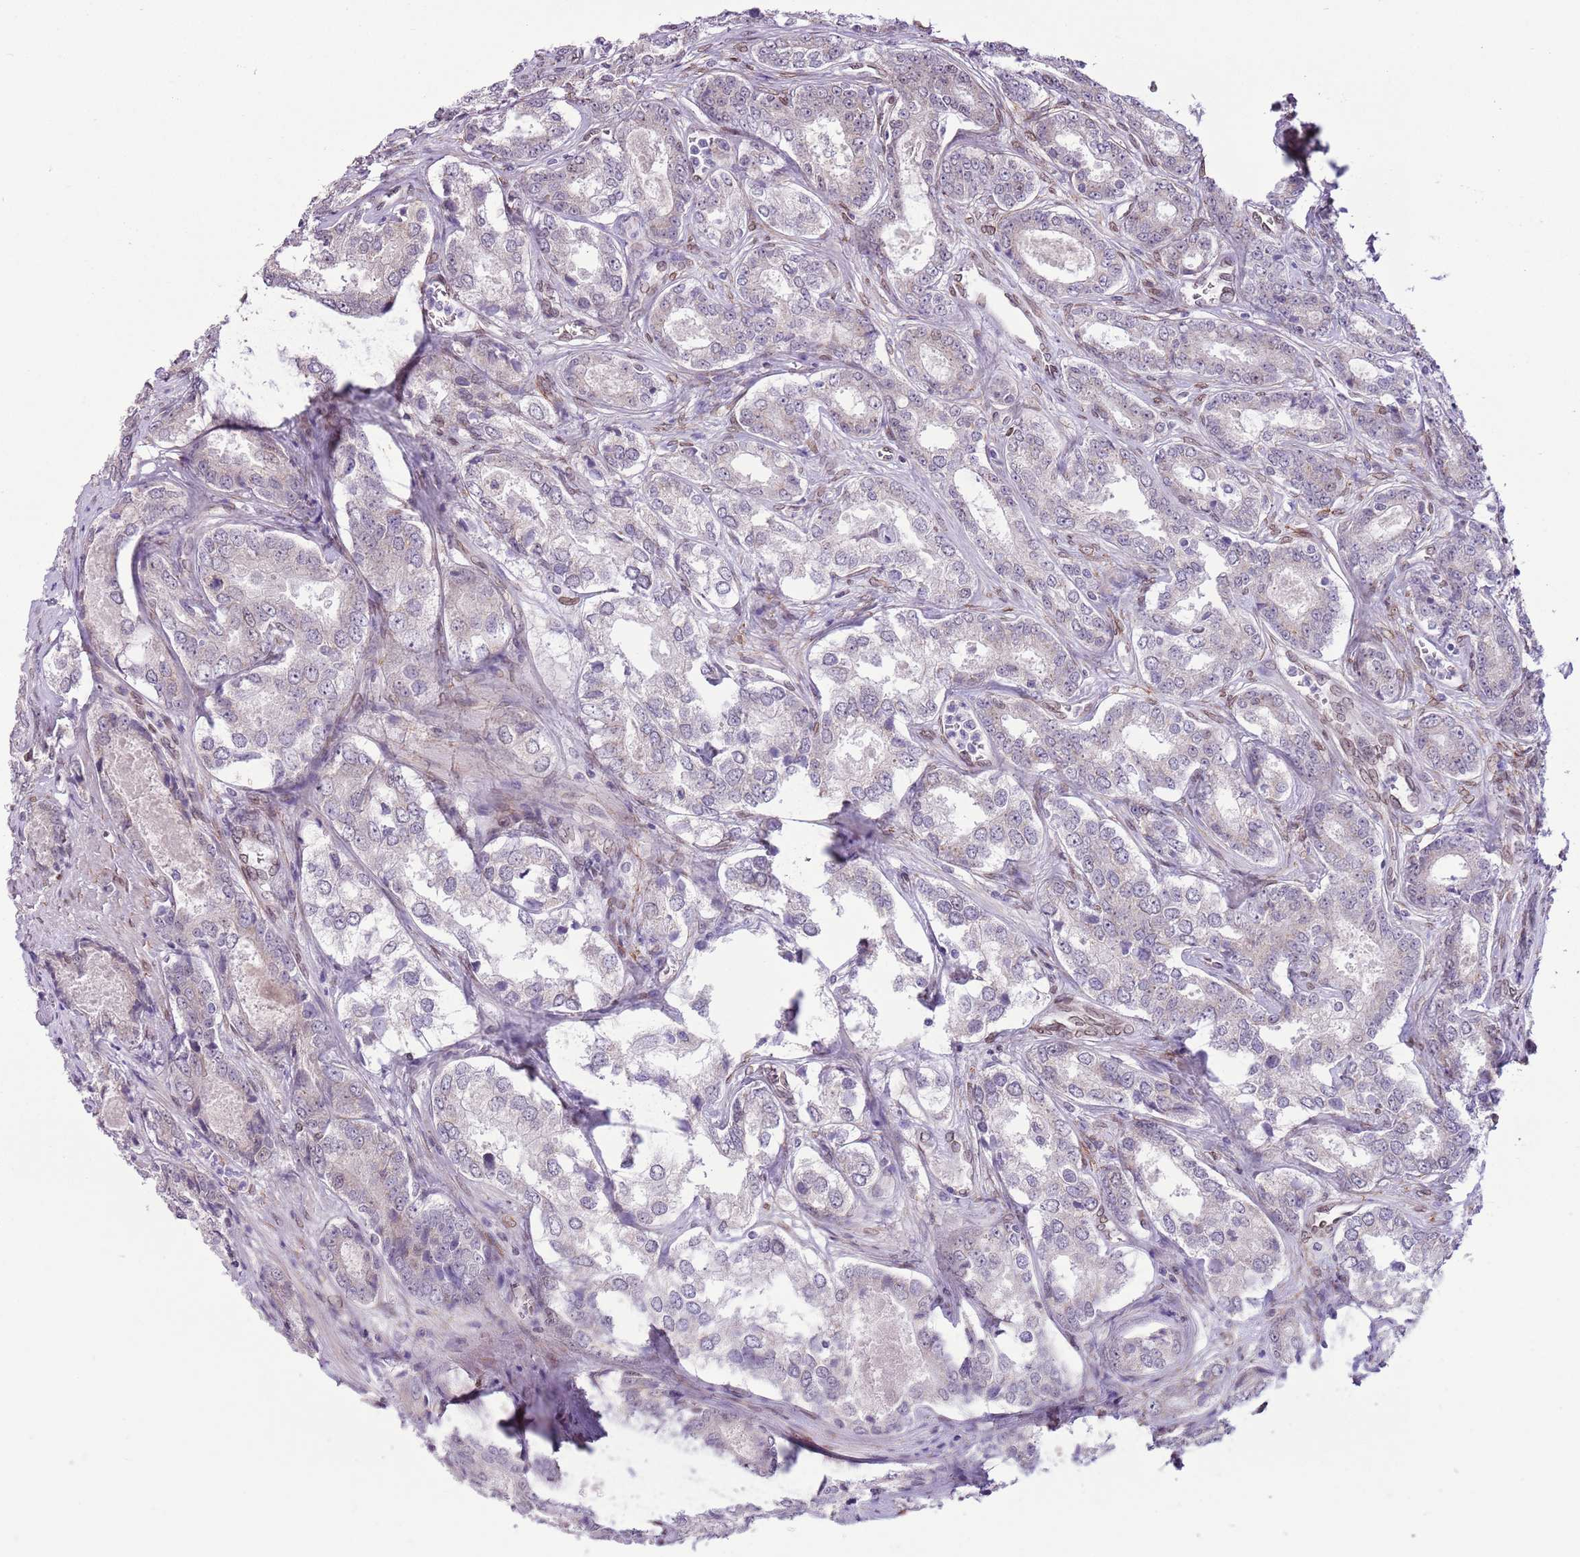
{"staining": {"intensity": "negative", "quantity": "none", "location": "none"}, "tissue": "prostate cancer", "cell_type": "Tumor cells", "image_type": "cancer", "snomed": [{"axis": "morphology", "description": "Adenocarcinoma, Low grade"}, {"axis": "topography", "description": "Prostate"}], "caption": "The photomicrograph reveals no staining of tumor cells in adenocarcinoma (low-grade) (prostate). (Stains: DAB (3,3'-diaminobenzidine) IHC with hematoxylin counter stain, Microscopy: brightfield microscopy at high magnification).", "gene": "ZGLP1", "patient": {"sex": "male", "age": 68}}